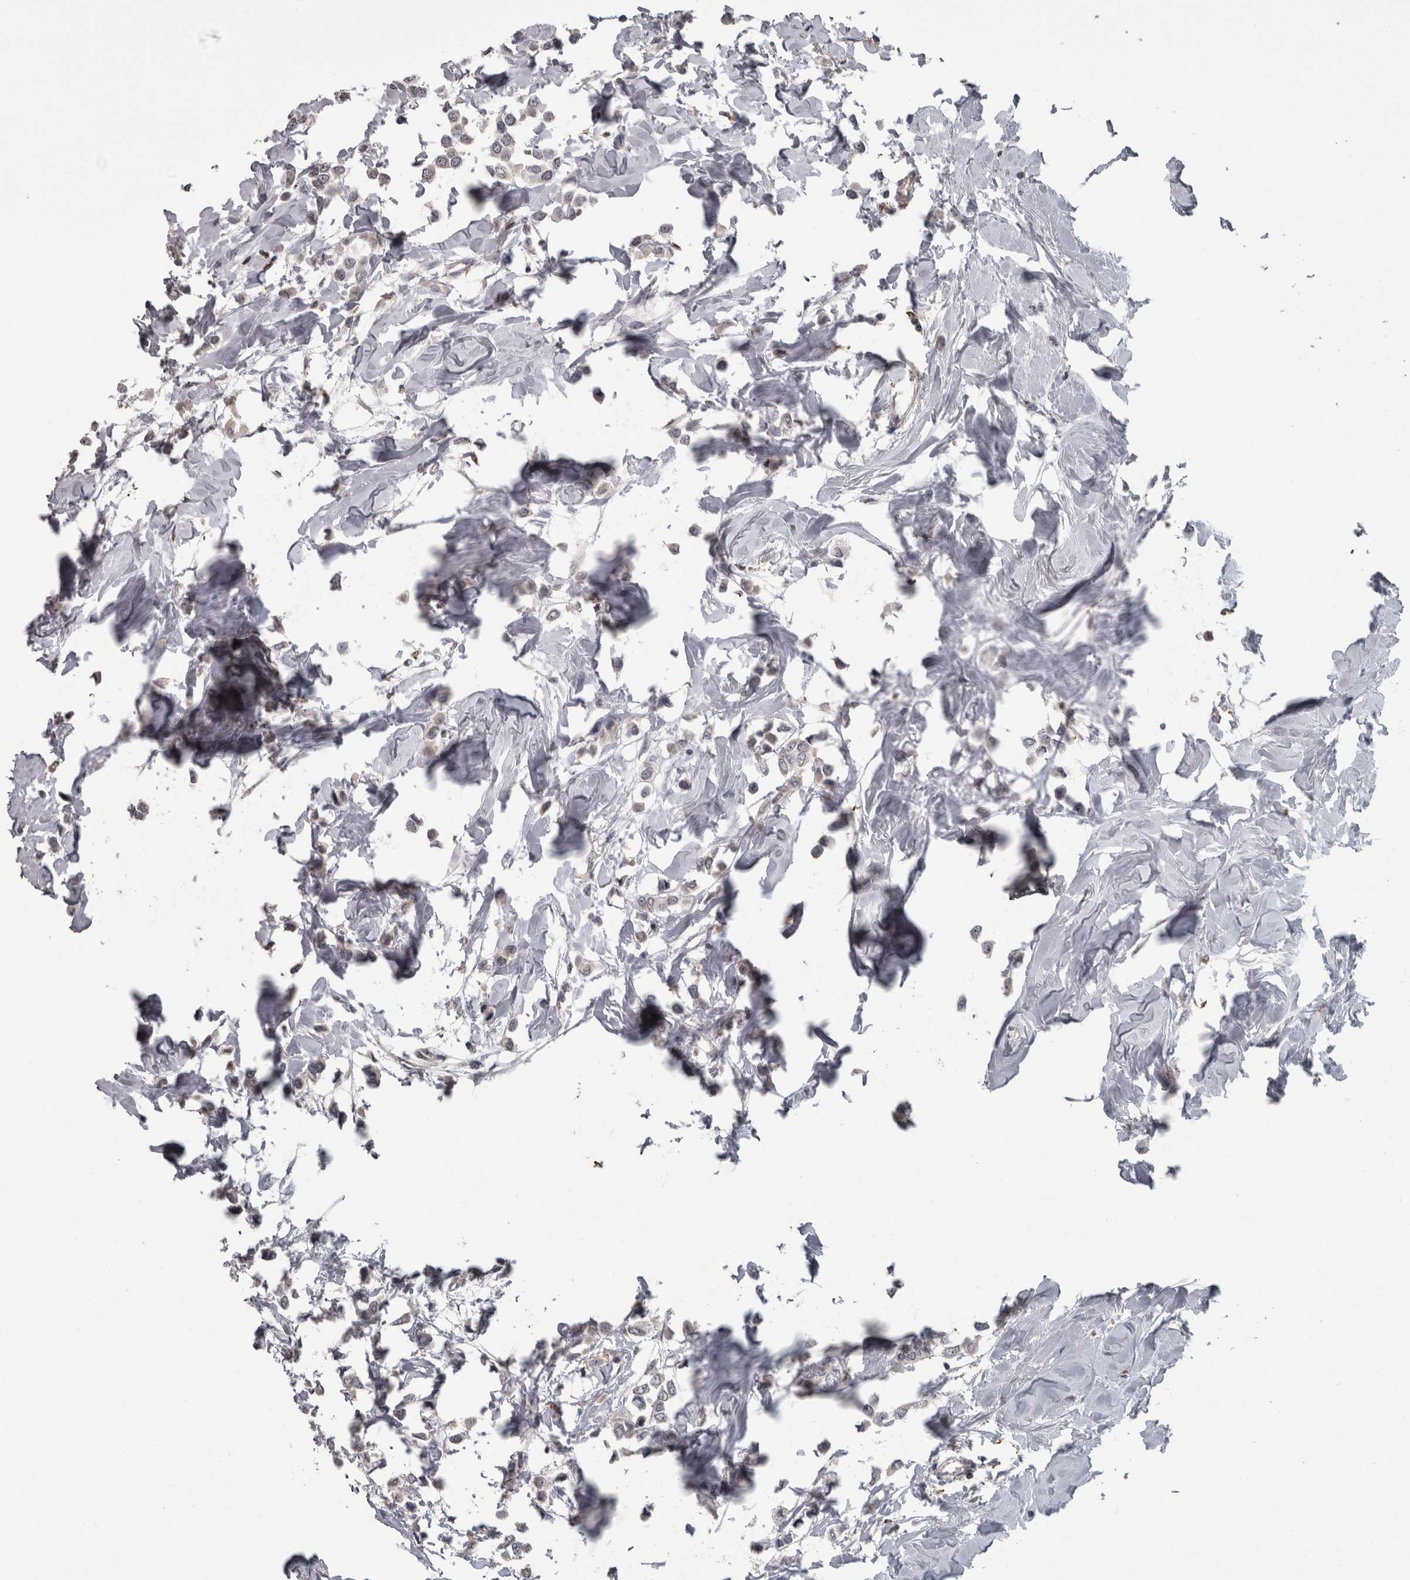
{"staining": {"intensity": "negative", "quantity": "none", "location": "none"}, "tissue": "breast cancer", "cell_type": "Tumor cells", "image_type": "cancer", "snomed": [{"axis": "morphology", "description": "Lobular carcinoma"}, {"axis": "topography", "description": "Breast"}], "caption": "This photomicrograph is of lobular carcinoma (breast) stained with IHC to label a protein in brown with the nuclei are counter-stained blue. There is no expression in tumor cells.", "gene": "NAAA", "patient": {"sex": "female", "age": 51}}